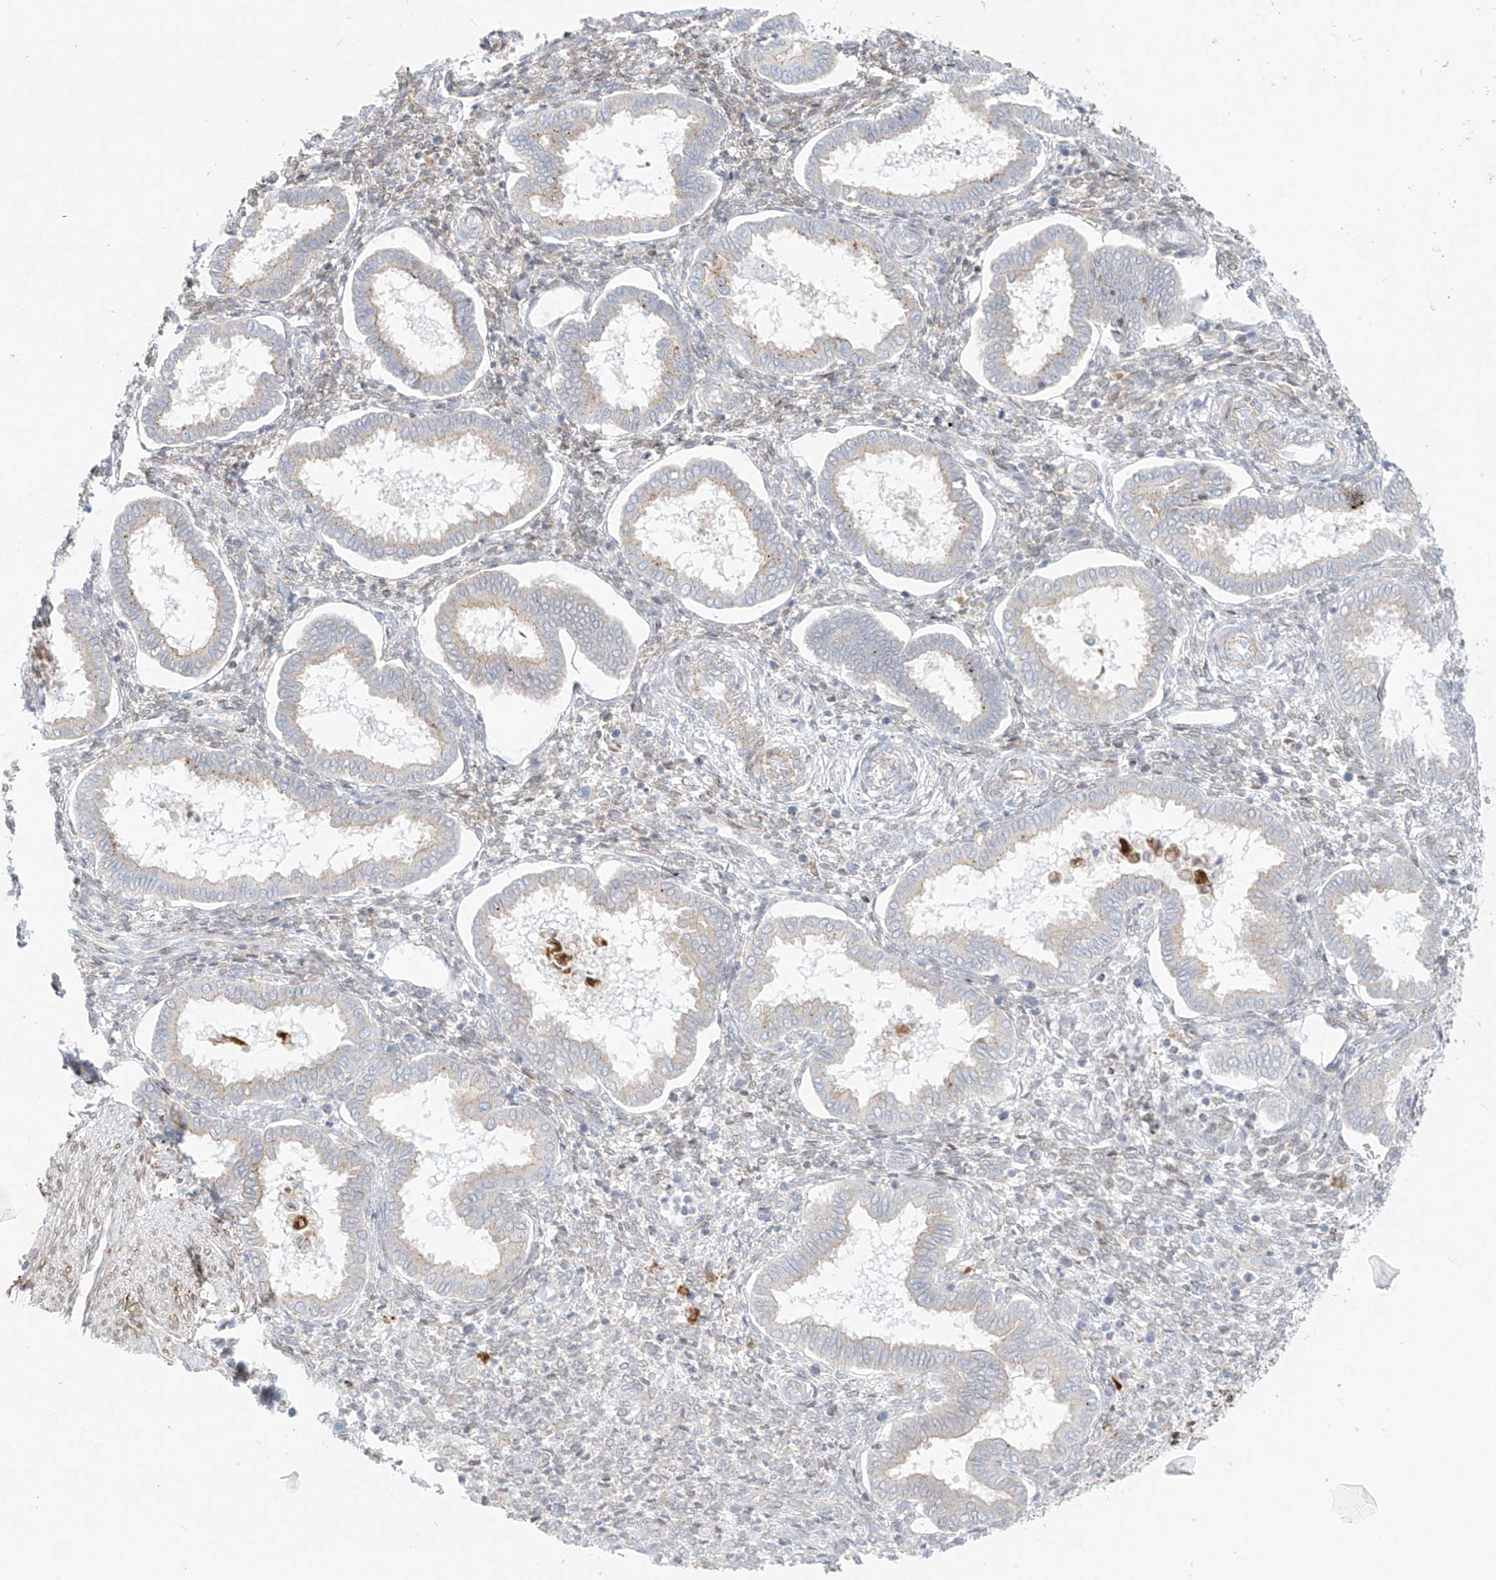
{"staining": {"intensity": "negative", "quantity": "none", "location": "none"}, "tissue": "endometrium", "cell_type": "Cells in endometrial stroma", "image_type": "normal", "snomed": [{"axis": "morphology", "description": "Normal tissue, NOS"}, {"axis": "topography", "description": "Endometrium"}], "caption": "The immunohistochemistry photomicrograph has no significant positivity in cells in endometrial stroma of endometrium. Brightfield microscopy of immunohistochemistry stained with DAB (brown) and hematoxylin (blue), captured at high magnification.", "gene": "PCYOX1", "patient": {"sex": "female", "age": 24}}